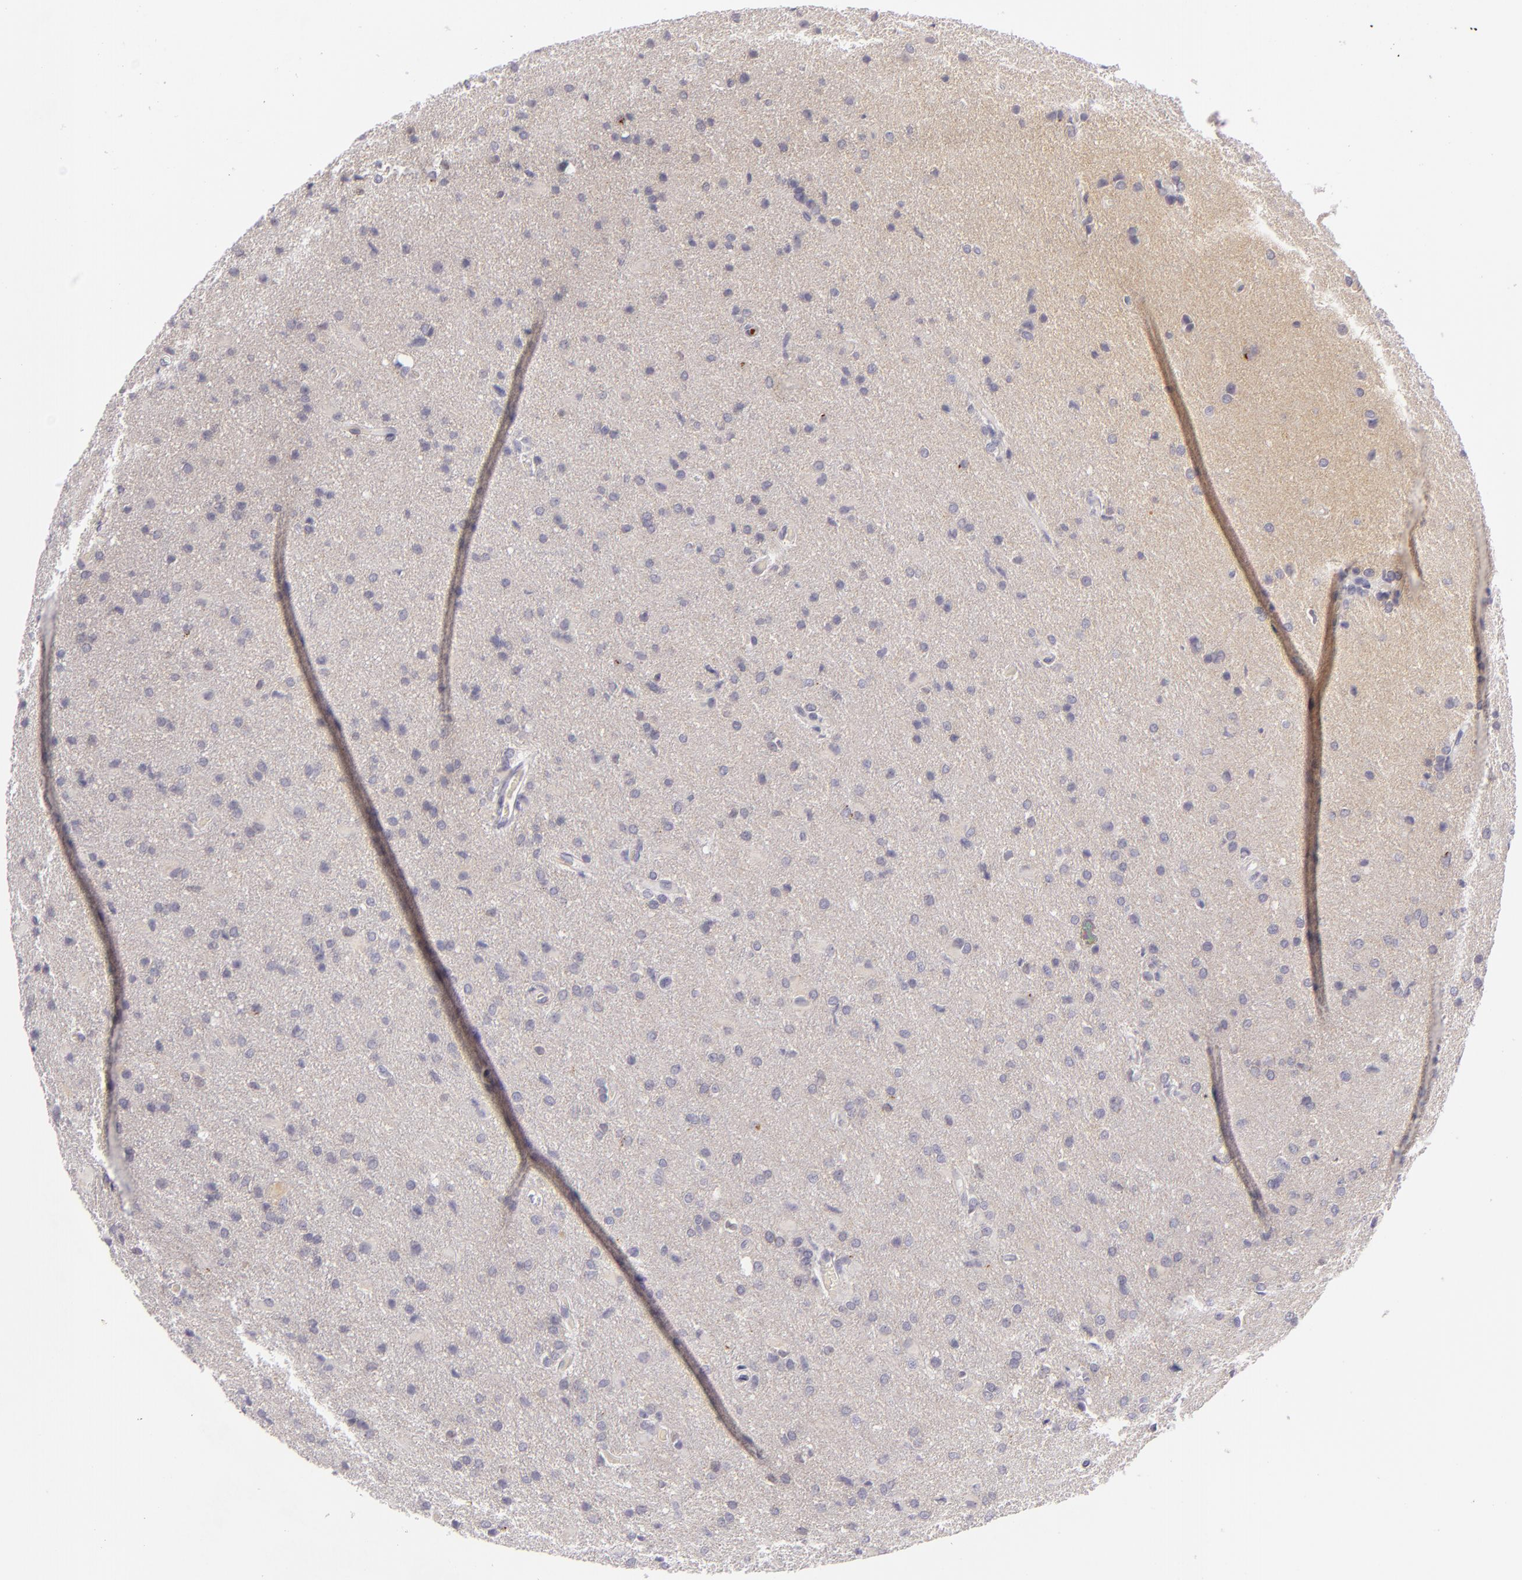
{"staining": {"intensity": "negative", "quantity": "none", "location": "none"}, "tissue": "glioma", "cell_type": "Tumor cells", "image_type": "cancer", "snomed": [{"axis": "morphology", "description": "Glioma, malignant, High grade"}, {"axis": "topography", "description": "Brain"}], "caption": "High magnification brightfield microscopy of high-grade glioma (malignant) stained with DAB (brown) and counterstained with hematoxylin (blue): tumor cells show no significant expression.", "gene": "FAM181A", "patient": {"sex": "male", "age": 68}}